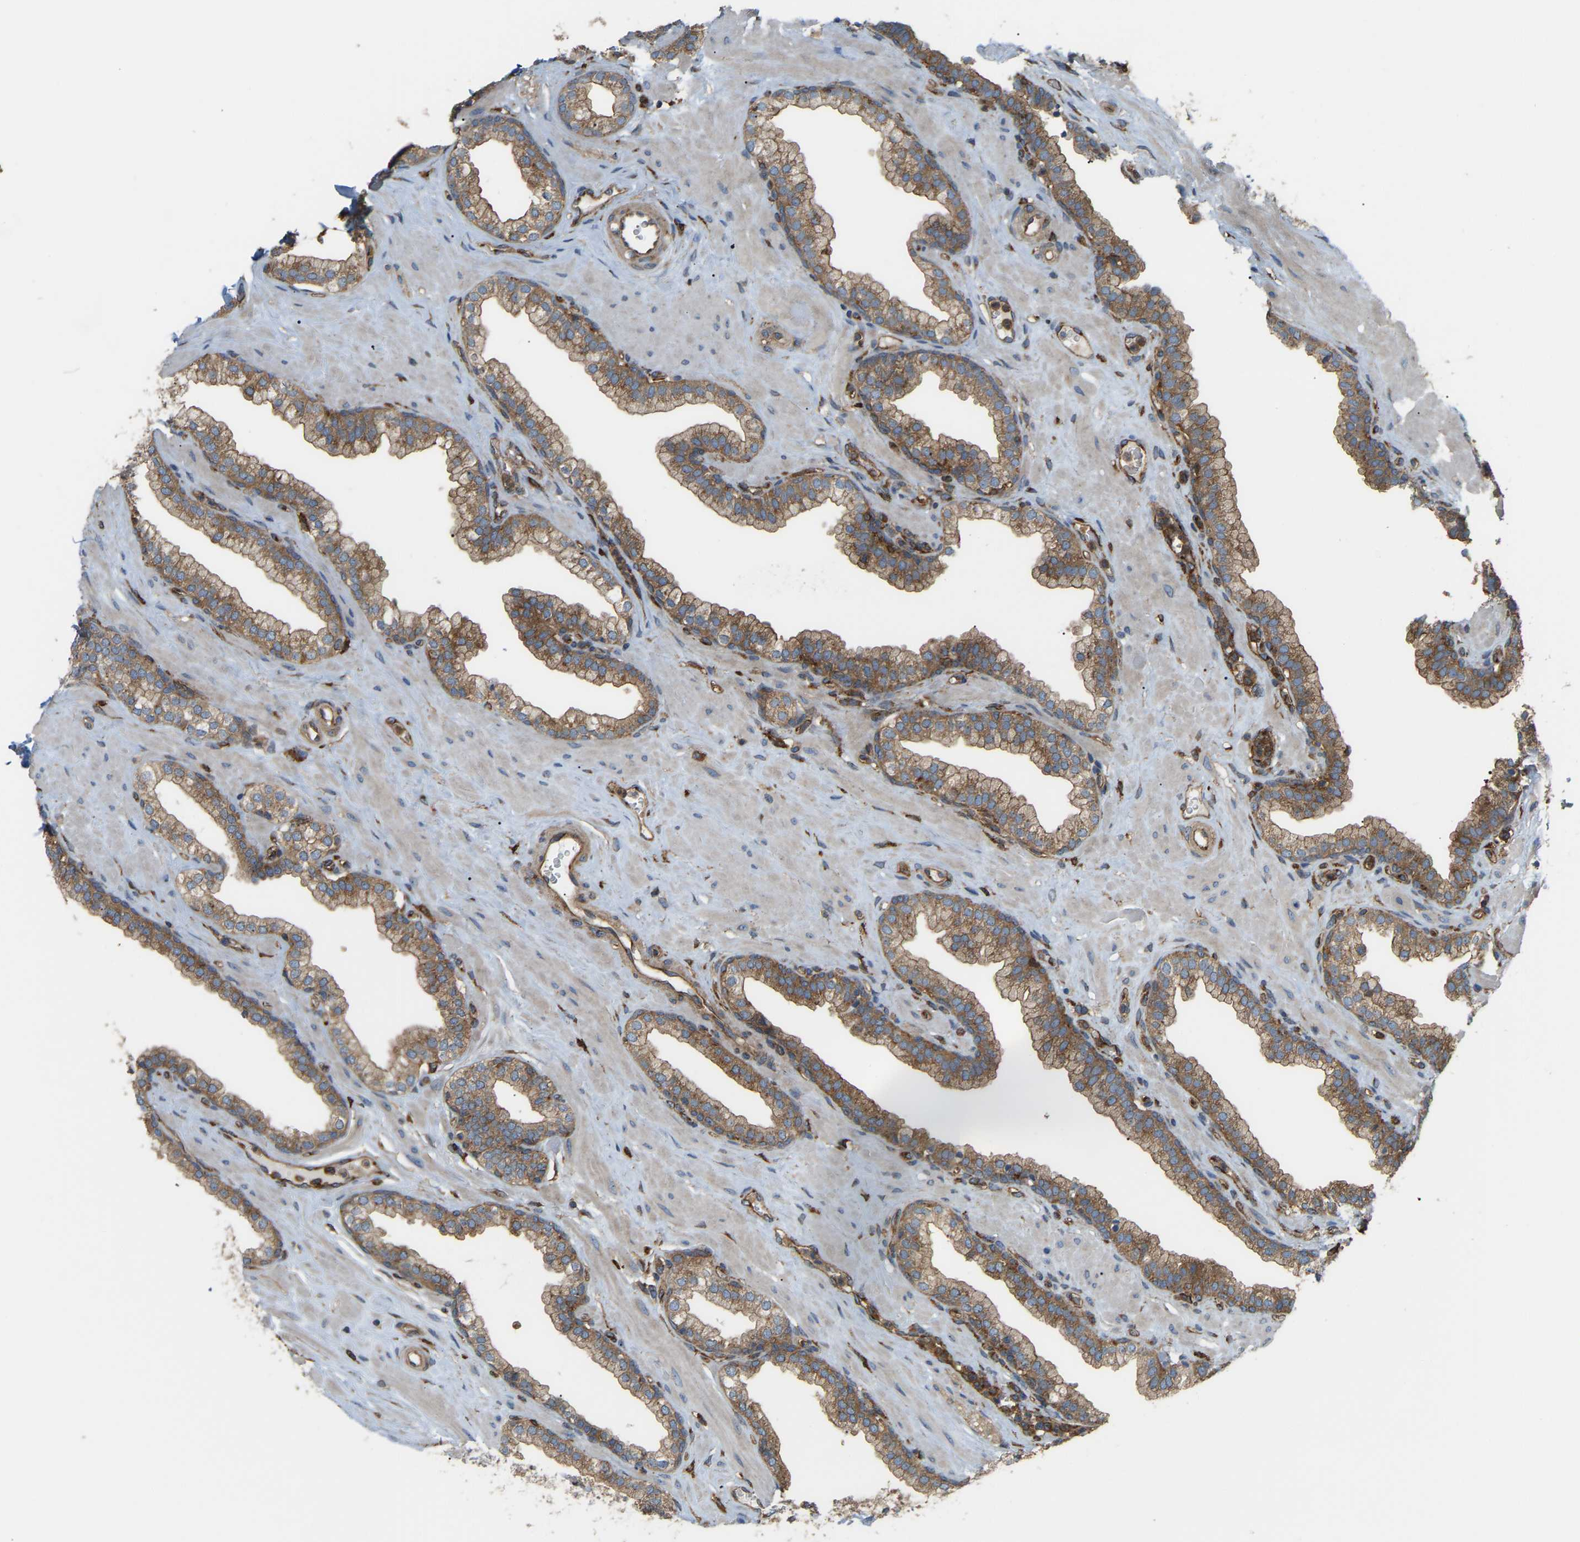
{"staining": {"intensity": "moderate", "quantity": ">75%", "location": "cytoplasmic/membranous"}, "tissue": "prostate", "cell_type": "Glandular cells", "image_type": "normal", "snomed": [{"axis": "morphology", "description": "Normal tissue, NOS"}, {"axis": "morphology", "description": "Urothelial carcinoma, Low grade"}, {"axis": "topography", "description": "Urinary bladder"}, {"axis": "topography", "description": "Prostate"}], "caption": "Protein expression analysis of benign human prostate reveals moderate cytoplasmic/membranous positivity in about >75% of glandular cells. (DAB (3,3'-diaminobenzidine) IHC, brown staining for protein, blue staining for nuclei).", "gene": "PICALM", "patient": {"sex": "male", "age": 60}}